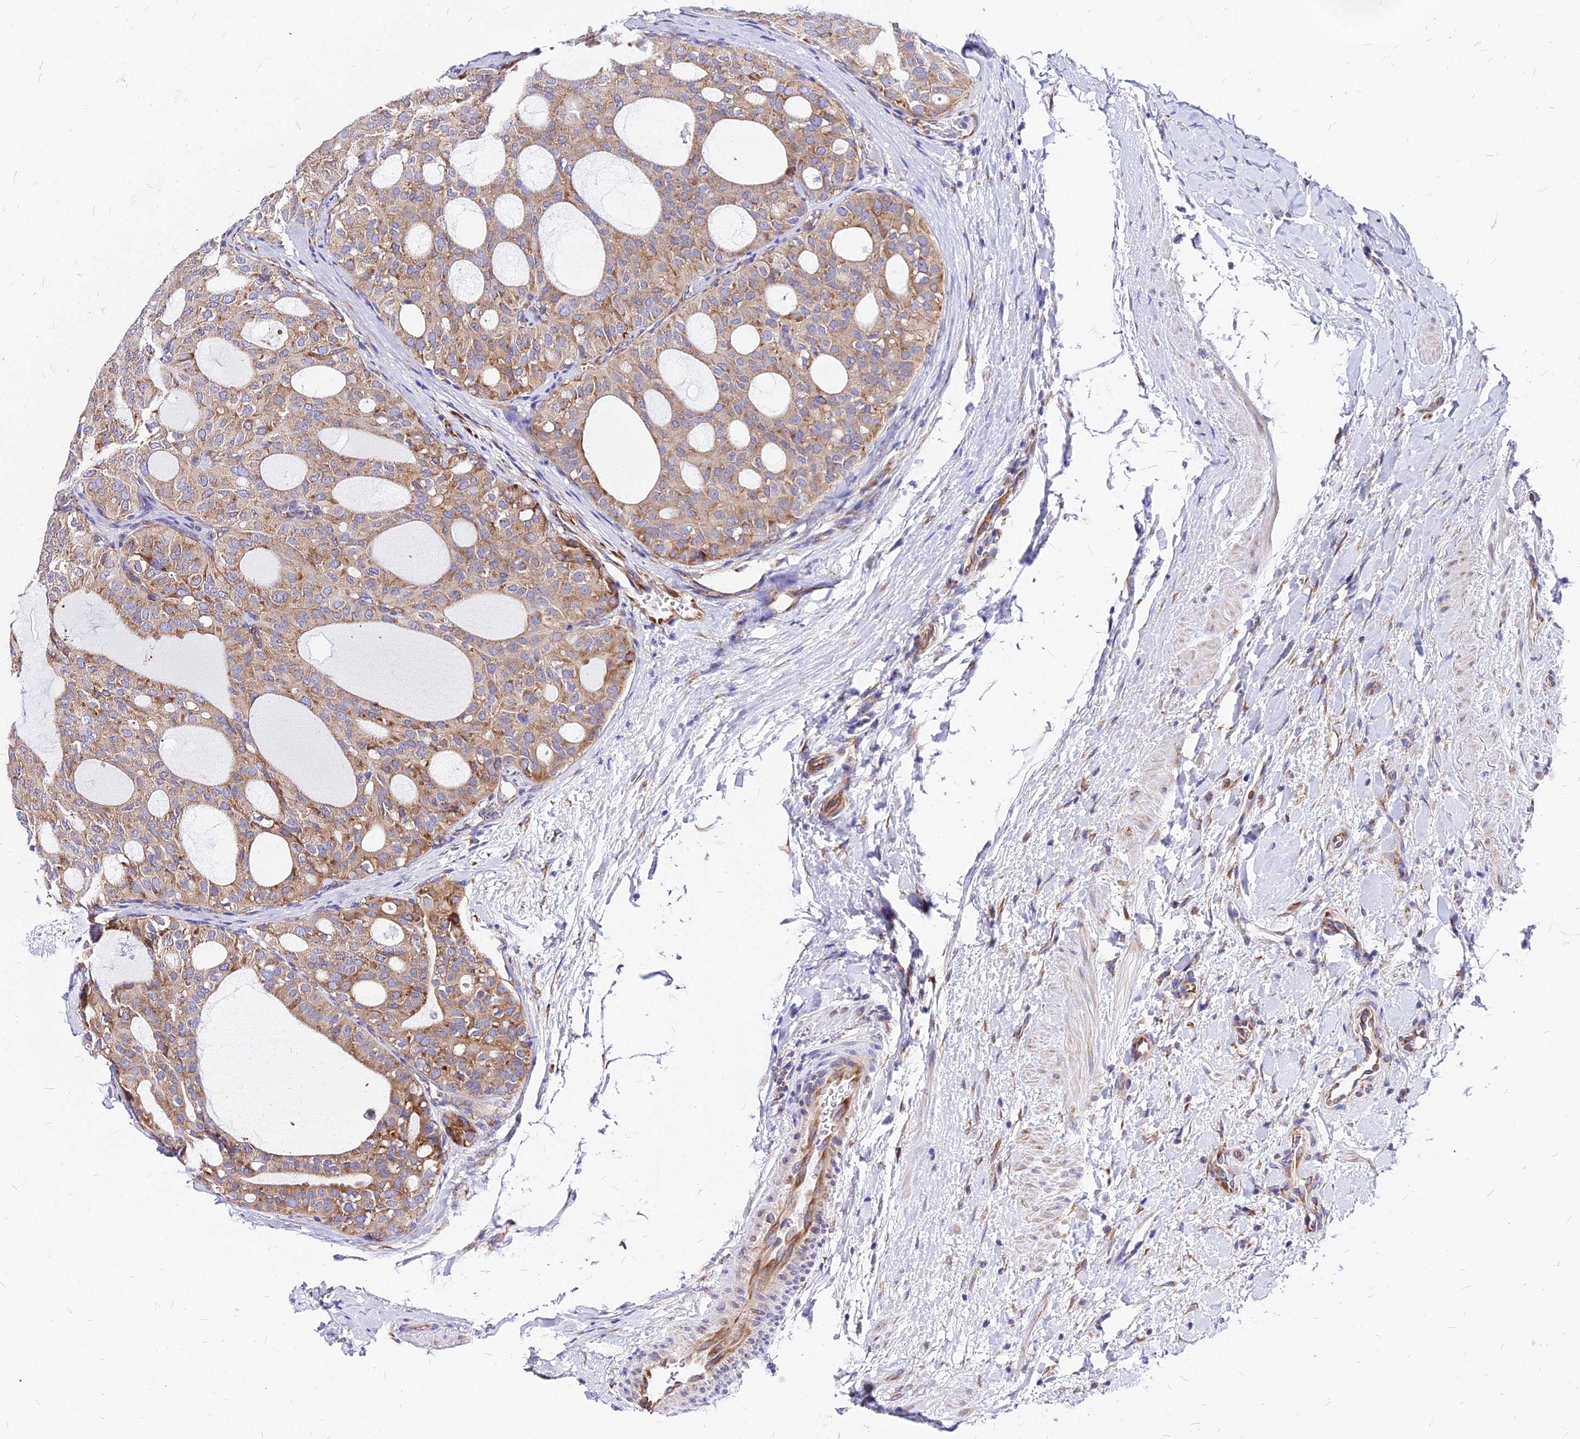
{"staining": {"intensity": "moderate", "quantity": ">75%", "location": "cytoplasmic/membranous"}, "tissue": "thyroid cancer", "cell_type": "Tumor cells", "image_type": "cancer", "snomed": [{"axis": "morphology", "description": "Follicular adenoma carcinoma, NOS"}, {"axis": "topography", "description": "Thyroid gland"}], "caption": "Immunohistochemistry staining of thyroid follicular adenoma carcinoma, which exhibits medium levels of moderate cytoplasmic/membranous staining in about >75% of tumor cells indicating moderate cytoplasmic/membranous protein staining. The staining was performed using DAB (3,3'-diaminobenzidine) (brown) for protein detection and nuclei were counterstained in hematoxylin (blue).", "gene": "RPL19", "patient": {"sex": "male", "age": 75}}